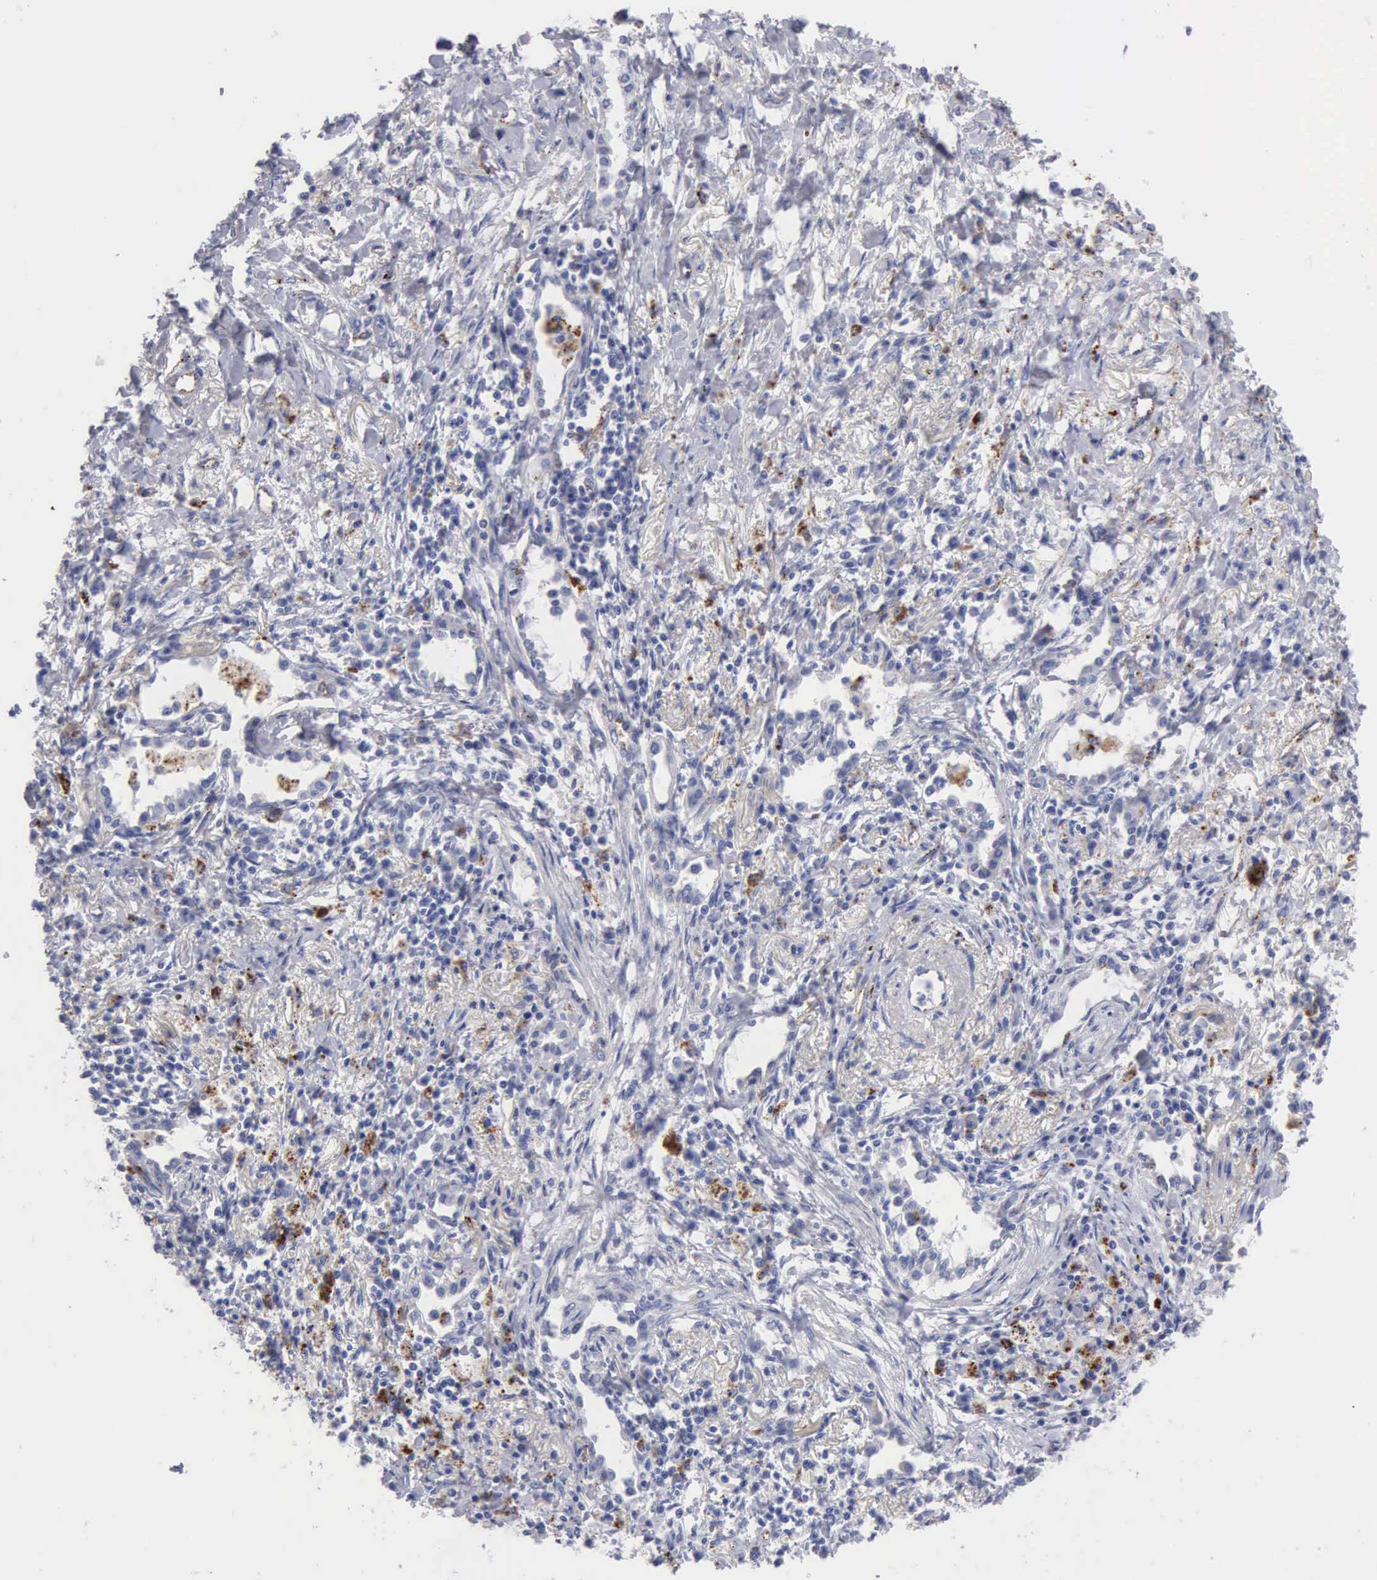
{"staining": {"intensity": "negative", "quantity": "none", "location": "none"}, "tissue": "lung cancer", "cell_type": "Tumor cells", "image_type": "cancer", "snomed": [{"axis": "morphology", "description": "Adenocarcinoma, NOS"}, {"axis": "topography", "description": "Lung"}], "caption": "Tumor cells are negative for brown protein staining in lung cancer.", "gene": "CTSL", "patient": {"sex": "male", "age": 60}}